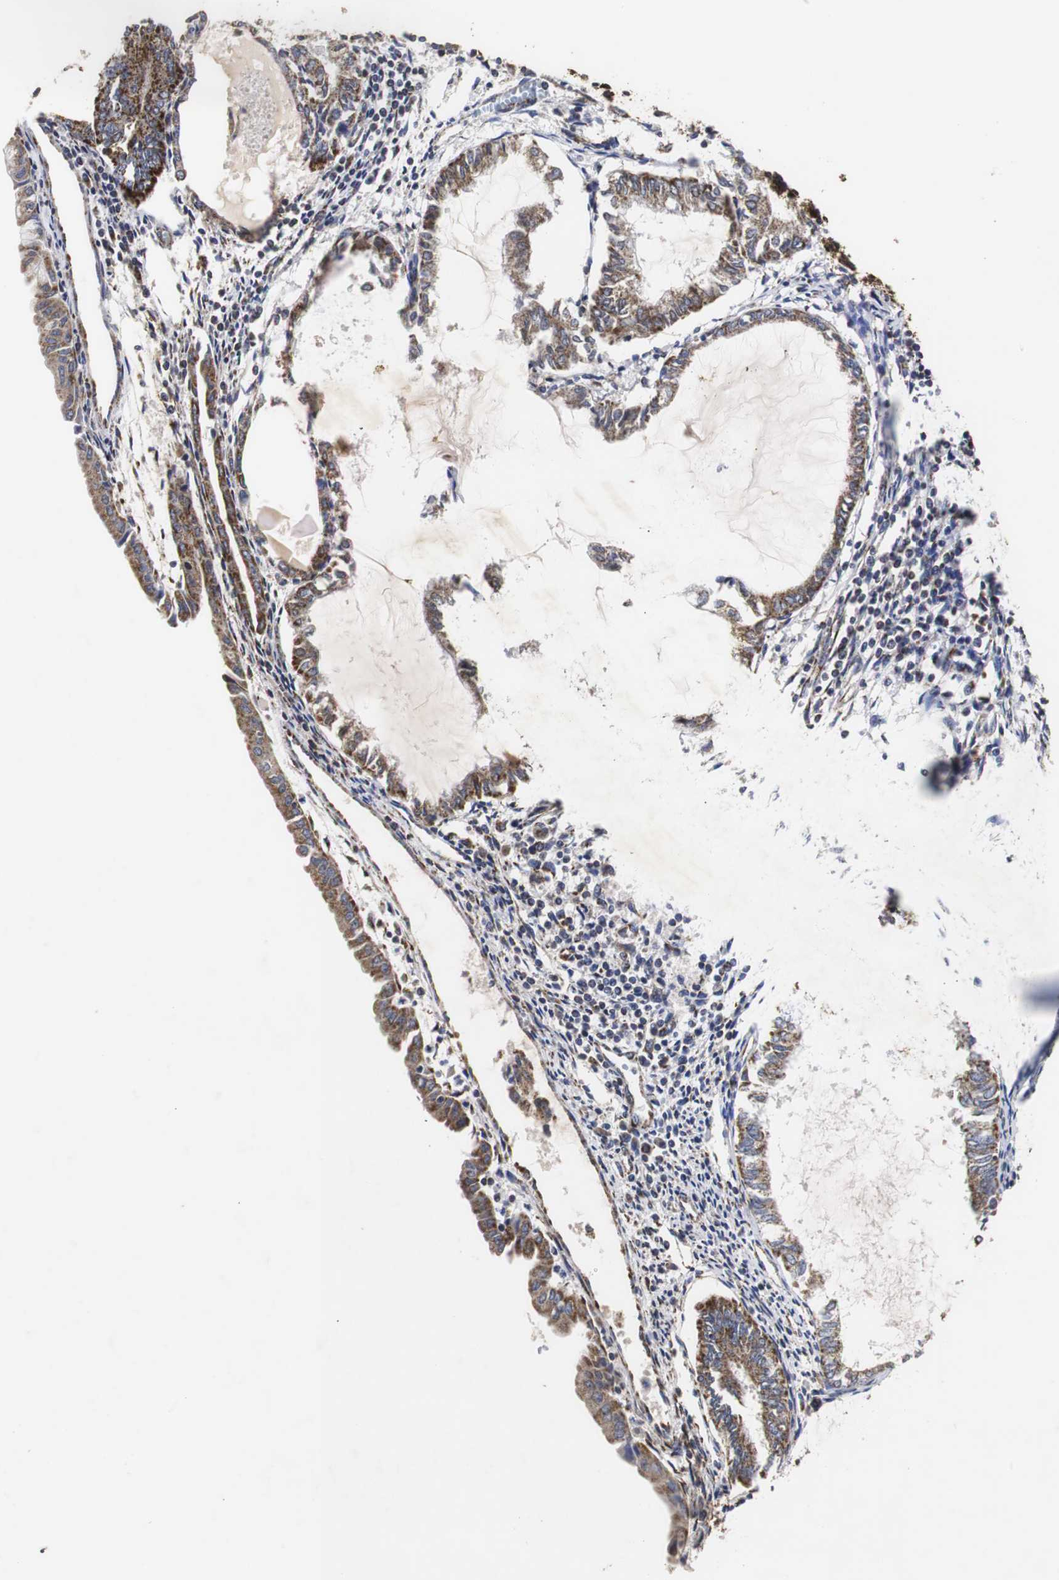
{"staining": {"intensity": "moderate", "quantity": ">75%", "location": "cytoplasmic/membranous"}, "tissue": "endometrial cancer", "cell_type": "Tumor cells", "image_type": "cancer", "snomed": [{"axis": "morphology", "description": "Adenocarcinoma, NOS"}, {"axis": "topography", "description": "Endometrium"}], "caption": "A high-resolution image shows IHC staining of endometrial cancer (adenocarcinoma), which demonstrates moderate cytoplasmic/membranous positivity in approximately >75% of tumor cells.", "gene": "HSD17B10", "patient": {"sex": "female", "age": 86}}